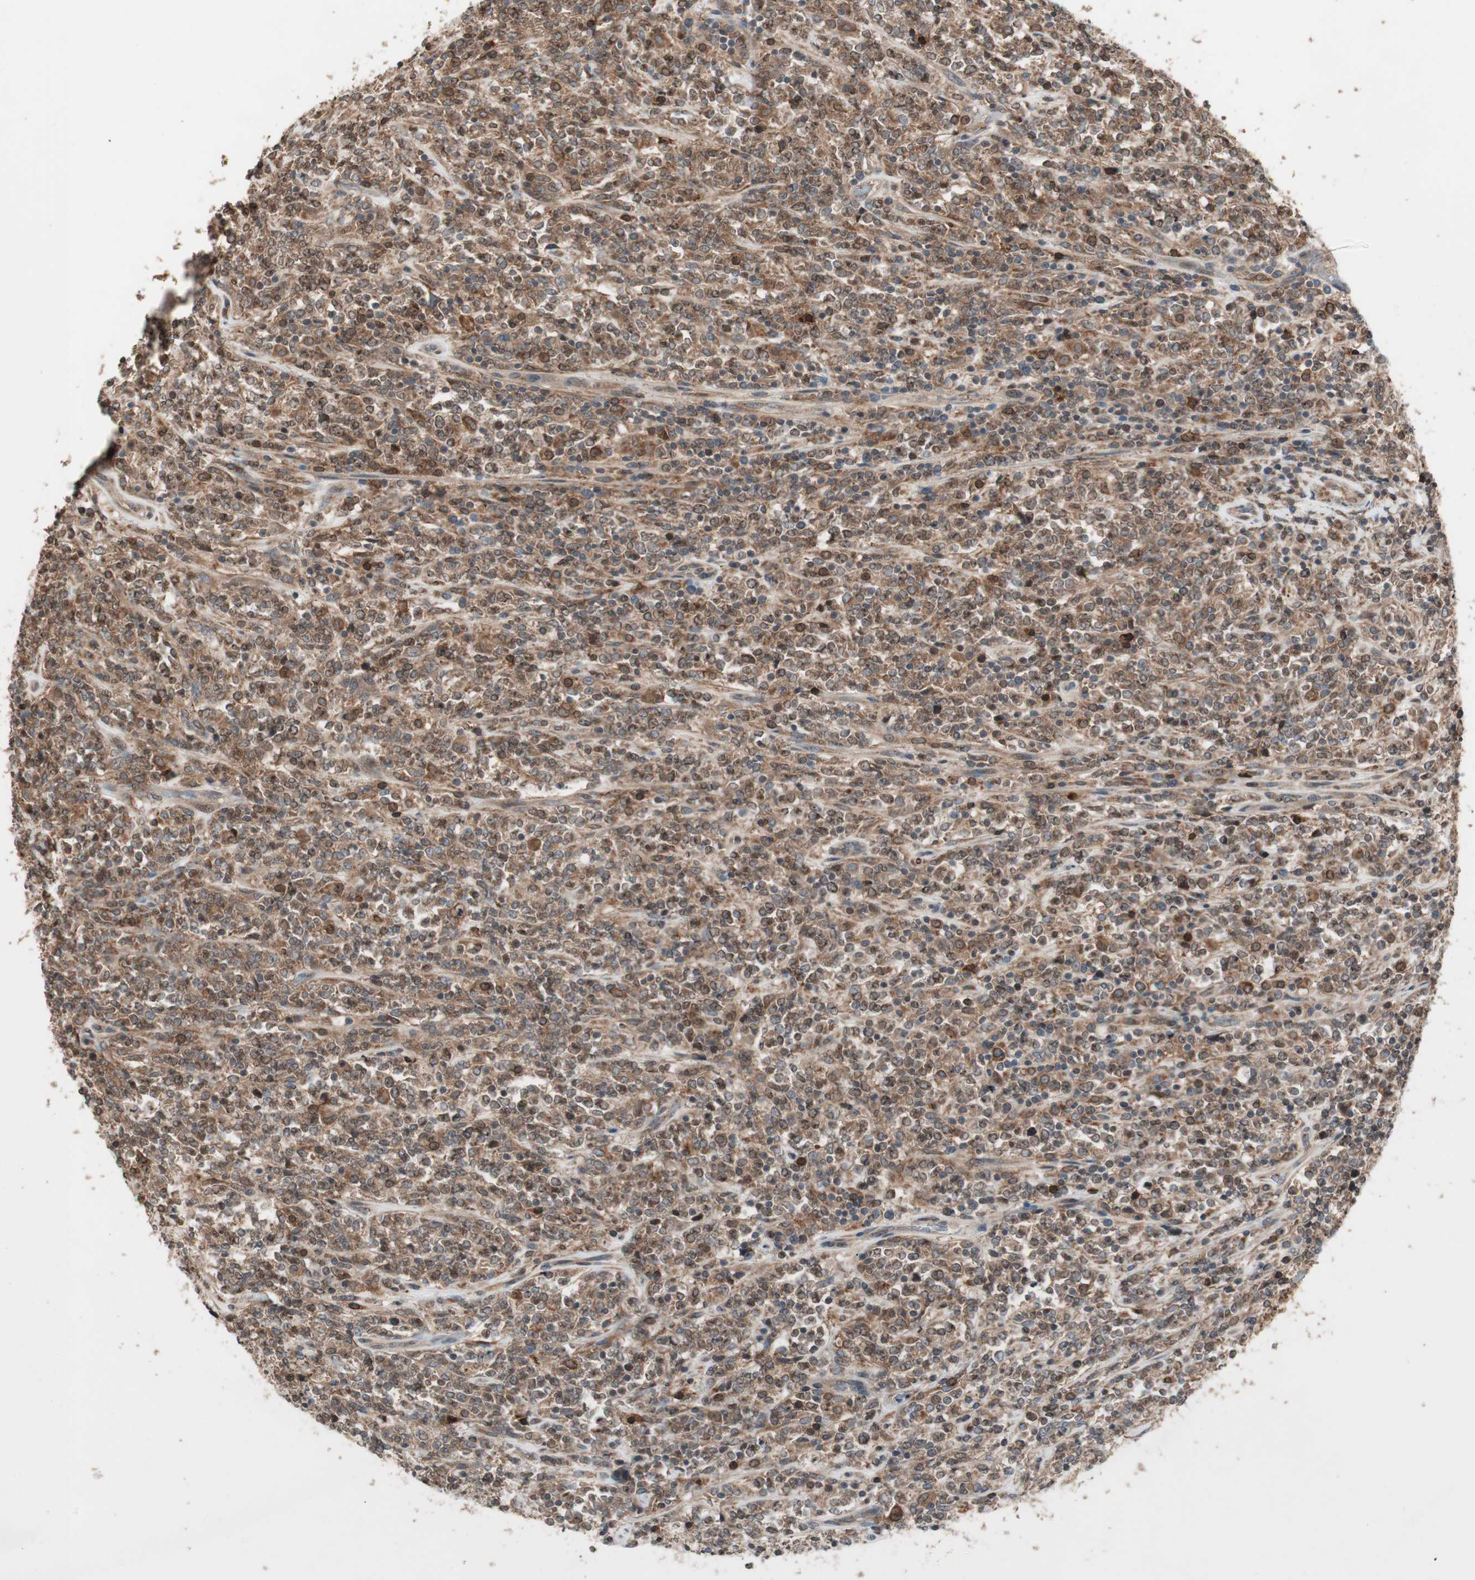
{"staining": {"intensity": "strong", "quantity": ">75%", "location": "cytoplasmic/membranous"}, "tissue": "lymphoma", "cell_type": "Tumor cells", "image_type": "cancer", "snomed": [{"axis": "morphology", "description": "Malignant lymphoma, non-Hodgkin's type, High grade"}, {"axis": "topography", "description": "Soft tissue"}], "caption": "IHC staining of malignant lymphoma, non-Hodgkin's type (high-grade), which reveals high levels of strong cytoplasmic/membranous positivity in approximately >75% of tumor cells indicating strong cytoplasmic/membranous protein staining. The staining was performed using DAB (brown) for protein detection and nuclei were counterstained in hematoxylin (blue).", "gene": "ATP6AP2", "patient": {"sex": "male", "age": 18}}